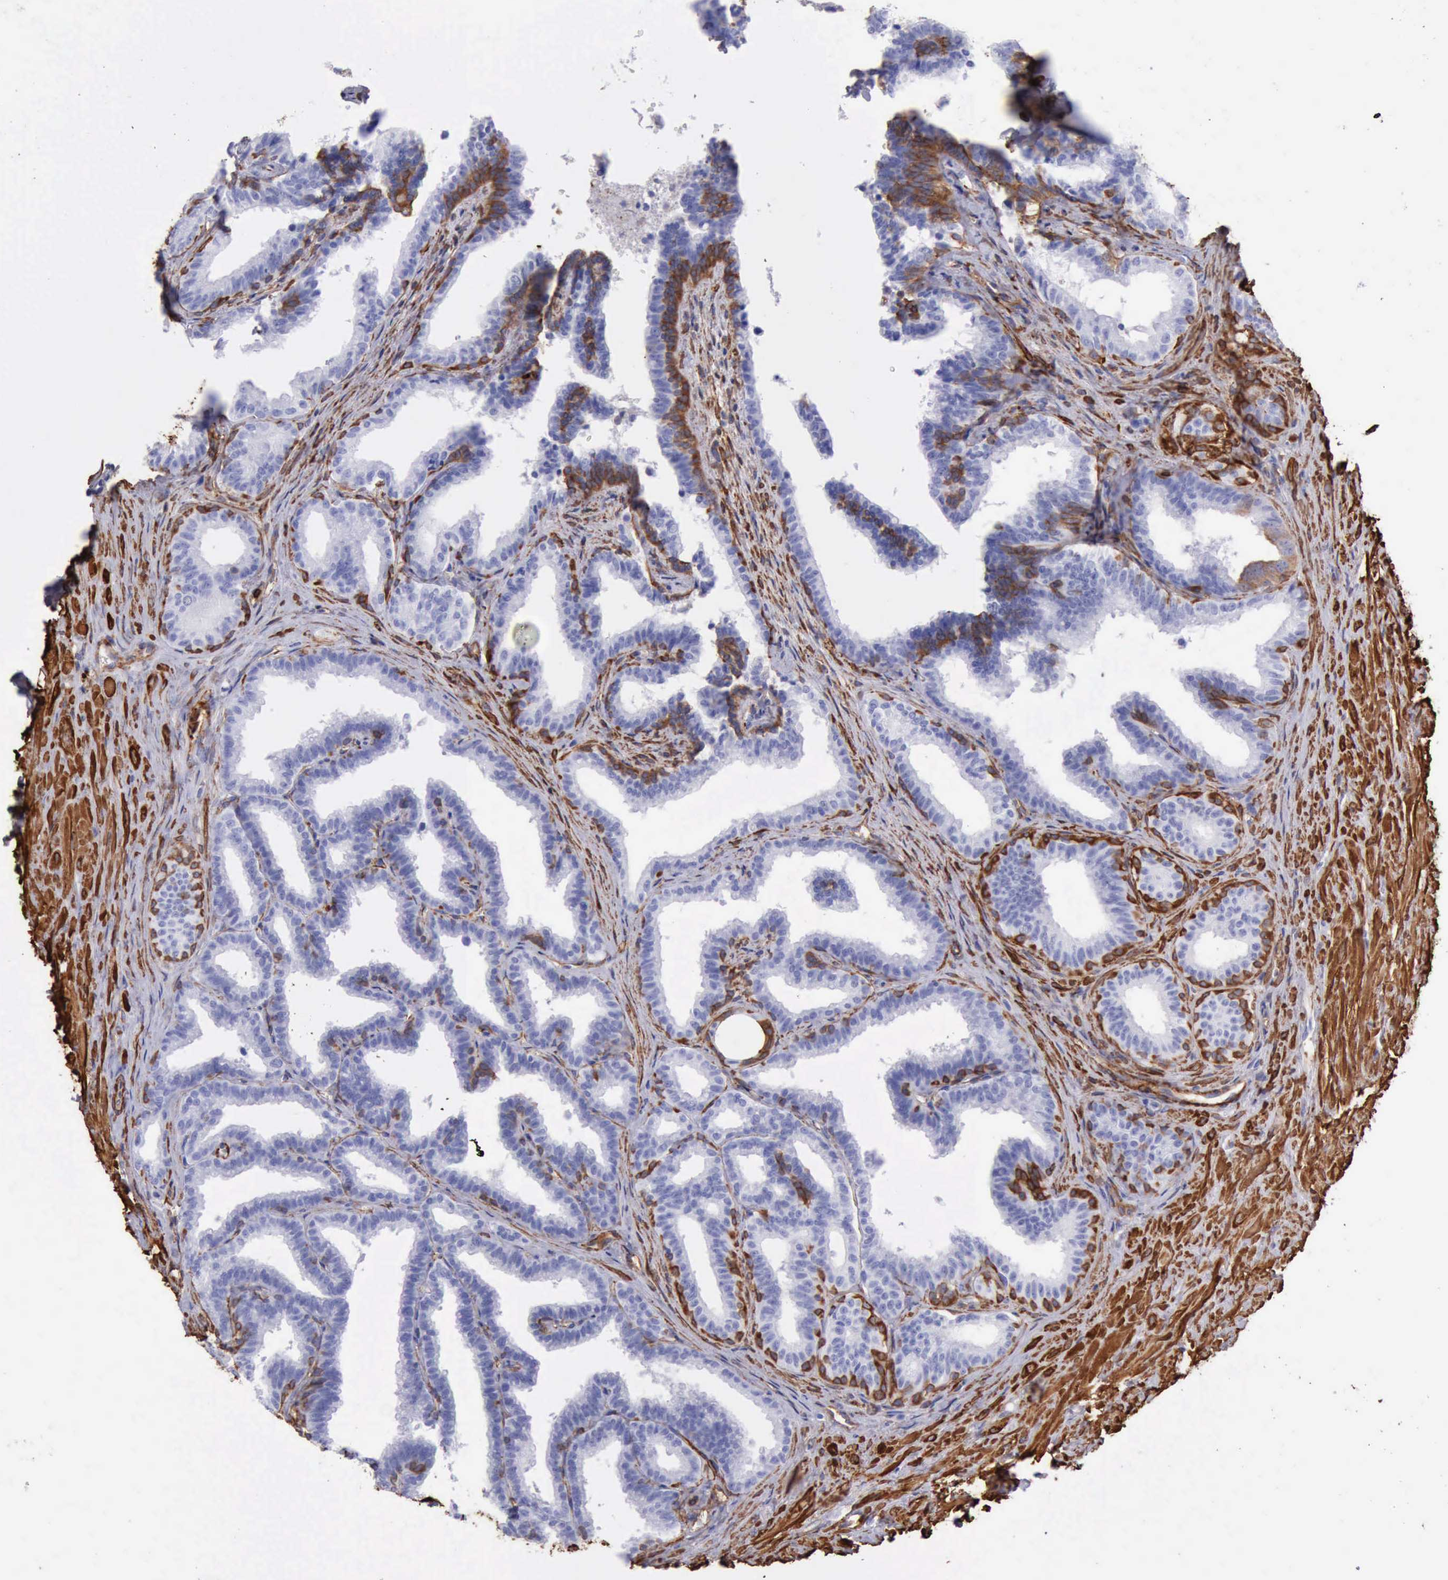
{"staining": {"intensity": "negative", "quantity": "none", "location": "none"}, "tissue": "seminal vesicle", "cell_type": "Glandular cells", "image_type": "normal", "snomed": [{"axis": "morphology", "description": "Normal tissue, NOS"}, {"axis": "topography", "description": "Seminal veicle"}], "caption": "Photomicrograph shows no significant protein expression in glandular cells of unremarkable seminal vesicle.", "gene": "FLNA", "patient": {"sex": "male", "age": 26}}